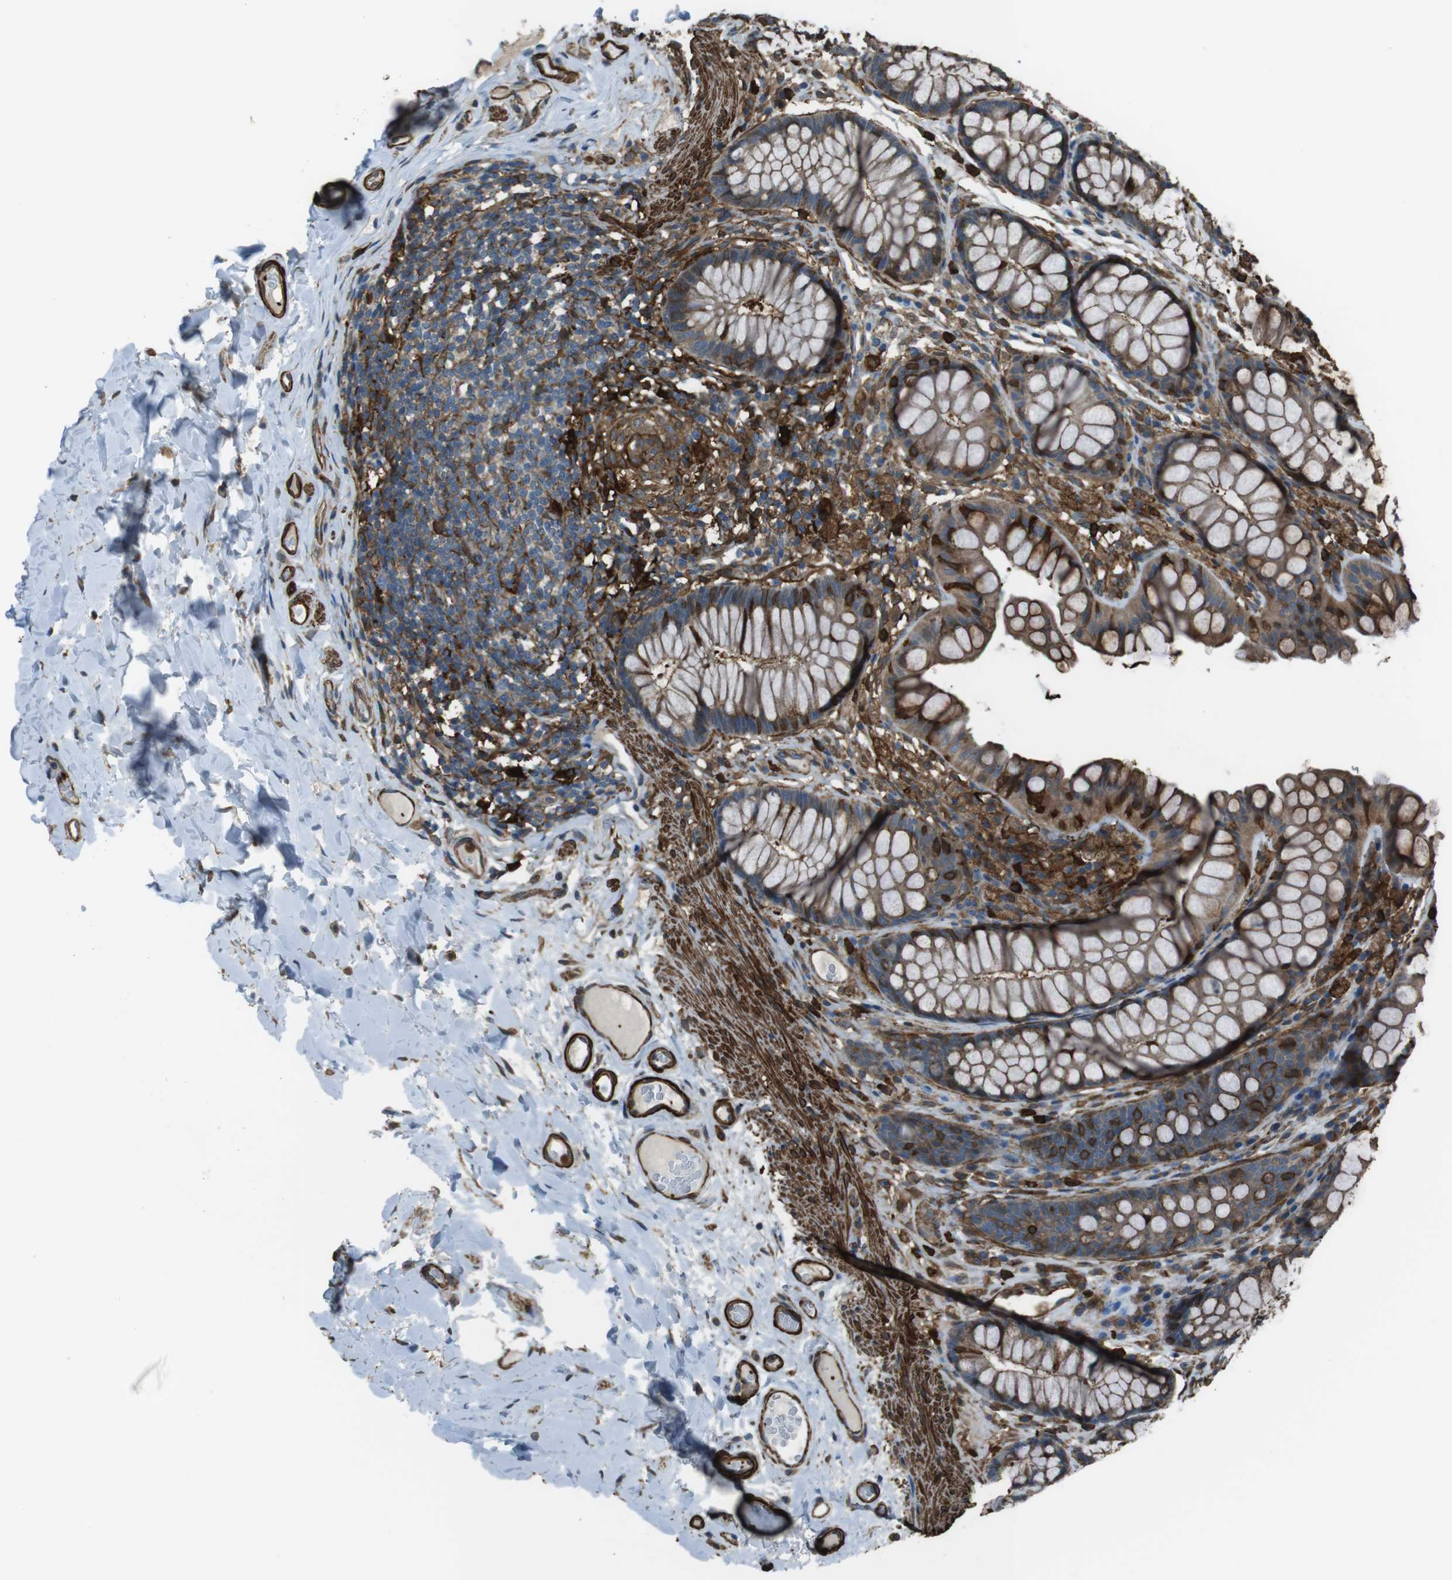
{"staining": {"intensity": "strong", "quantity": ">75%", "location": "cytoplasmic/membranous"}, "tissue": "colon", "cell_type": "Endothelial cells", "image_type": "normal", "snomed": [{"axis": "morphology", "description": "Normal tissue, NOS"}, {"axis": "topography", "description": "Colon"}], "caption": "The image displays staining of normal colon, revealing strong cytoplasmic/membranous protein positivity (brown color) within endothelial cells. The protein is shown in brown color, while the nuclei are stained blue.", "gene": "SFT2D1", "patient": {"sex": "female", "age": 55}}